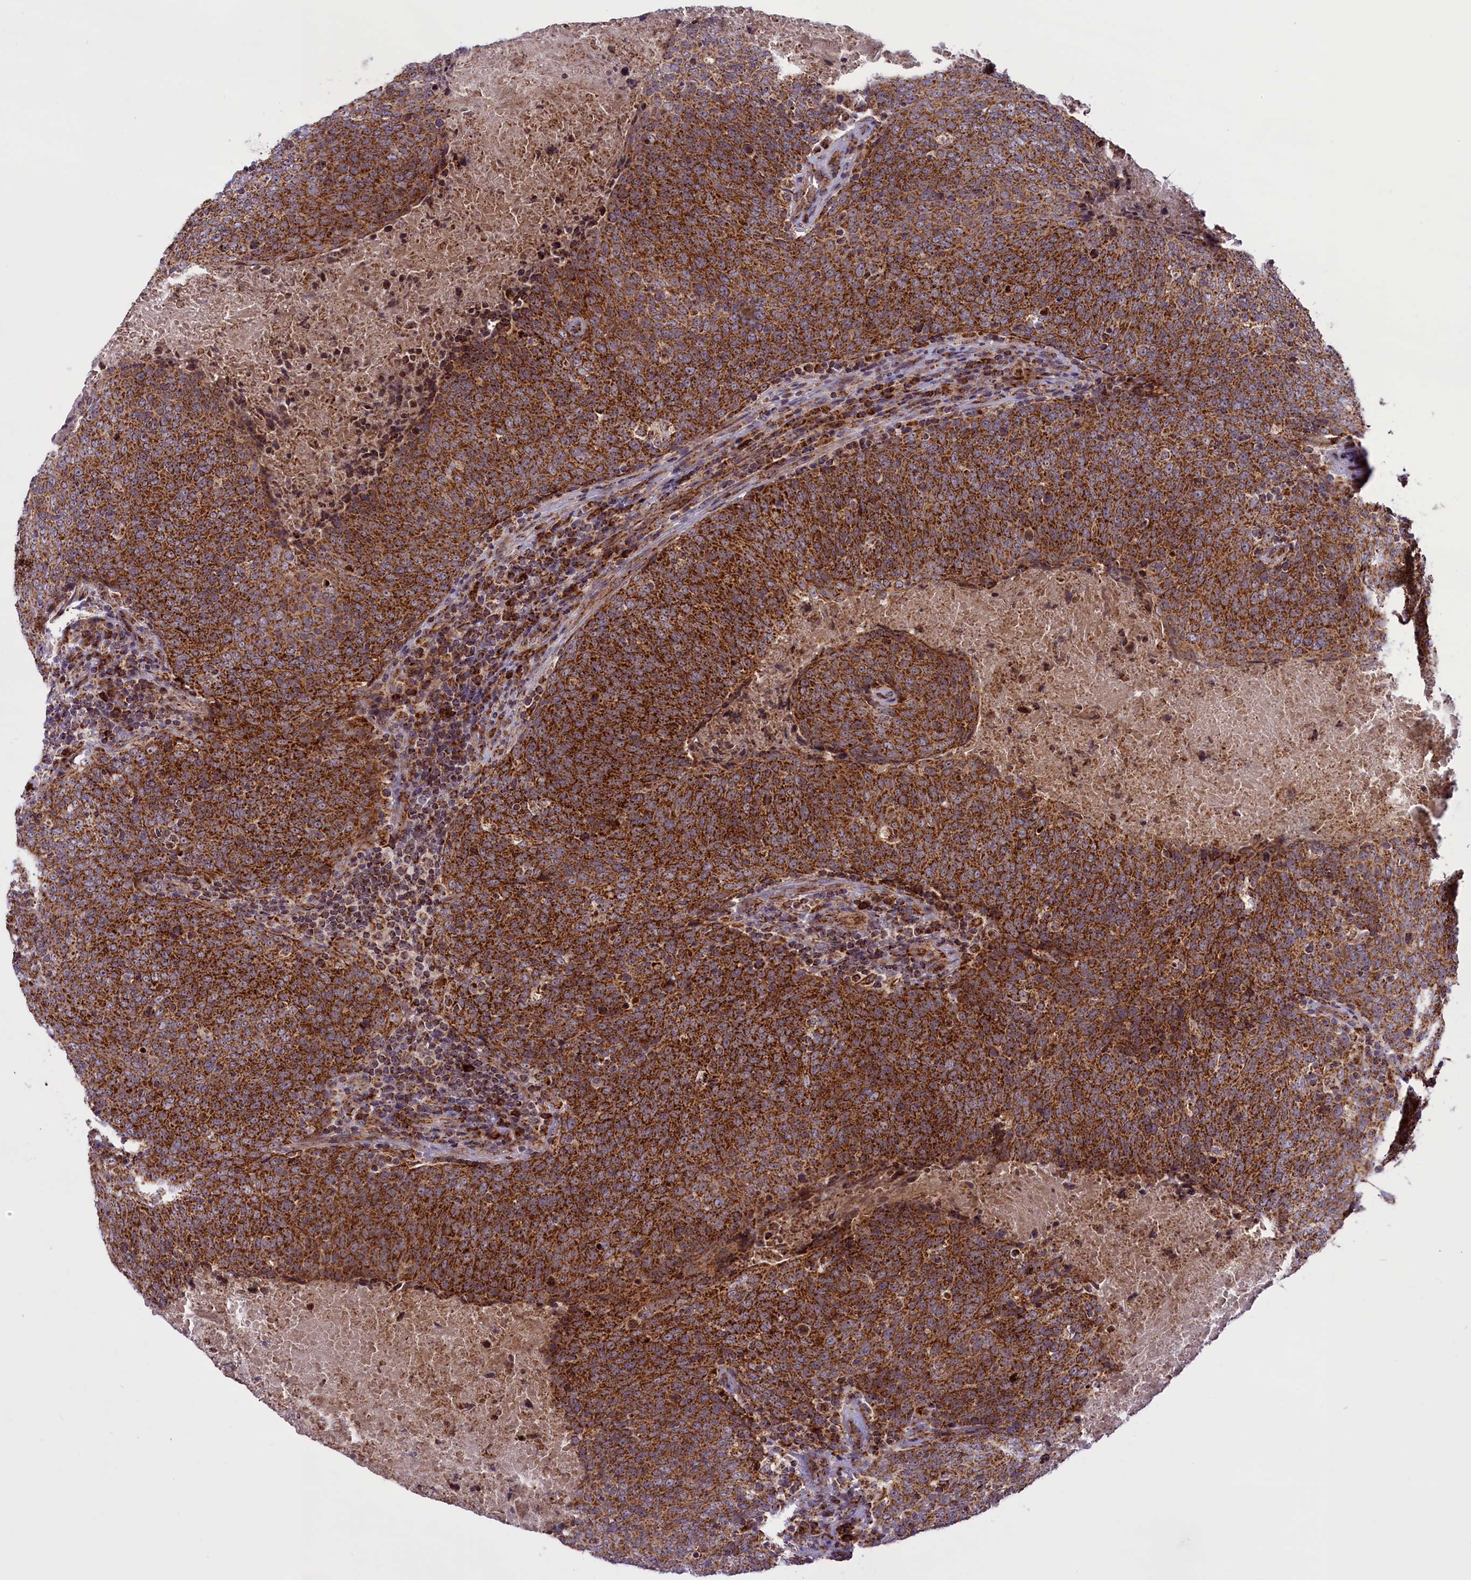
{"staining": {"intensity": "strong", "quantity": ">75%", "location": "cytoplasmic/membranous"}, "tissue": "head and neck cancer", "cell_type": "Tumor cells", "image_type": "cancer", "snomed": [{"axis": "morphology", "description": "Squamous cell carcinoma, NOS"}, {"axis": "morphology", "description": "Squamous cell carcinoma, metastatic, NOS"}, {"axis": "topography", "description": "Lymph node"}, {"axis": "topography", "description": "Head-Neck"}], "caption": "Immunohistochemical staining of human squamous cell carcinoma (head and neck) reveals high levels of strong cytoplasmic/membranous staining in approximately >75% of tumor cells. The staining is performed using DAB (3,3'-diaminobenzidine) brown chromogen to label protein expression. The nuclei are counter-stained blue using hematoxylin.", "gene": "NDUFS5", "patient": {"sex": "male", "age": 62}}